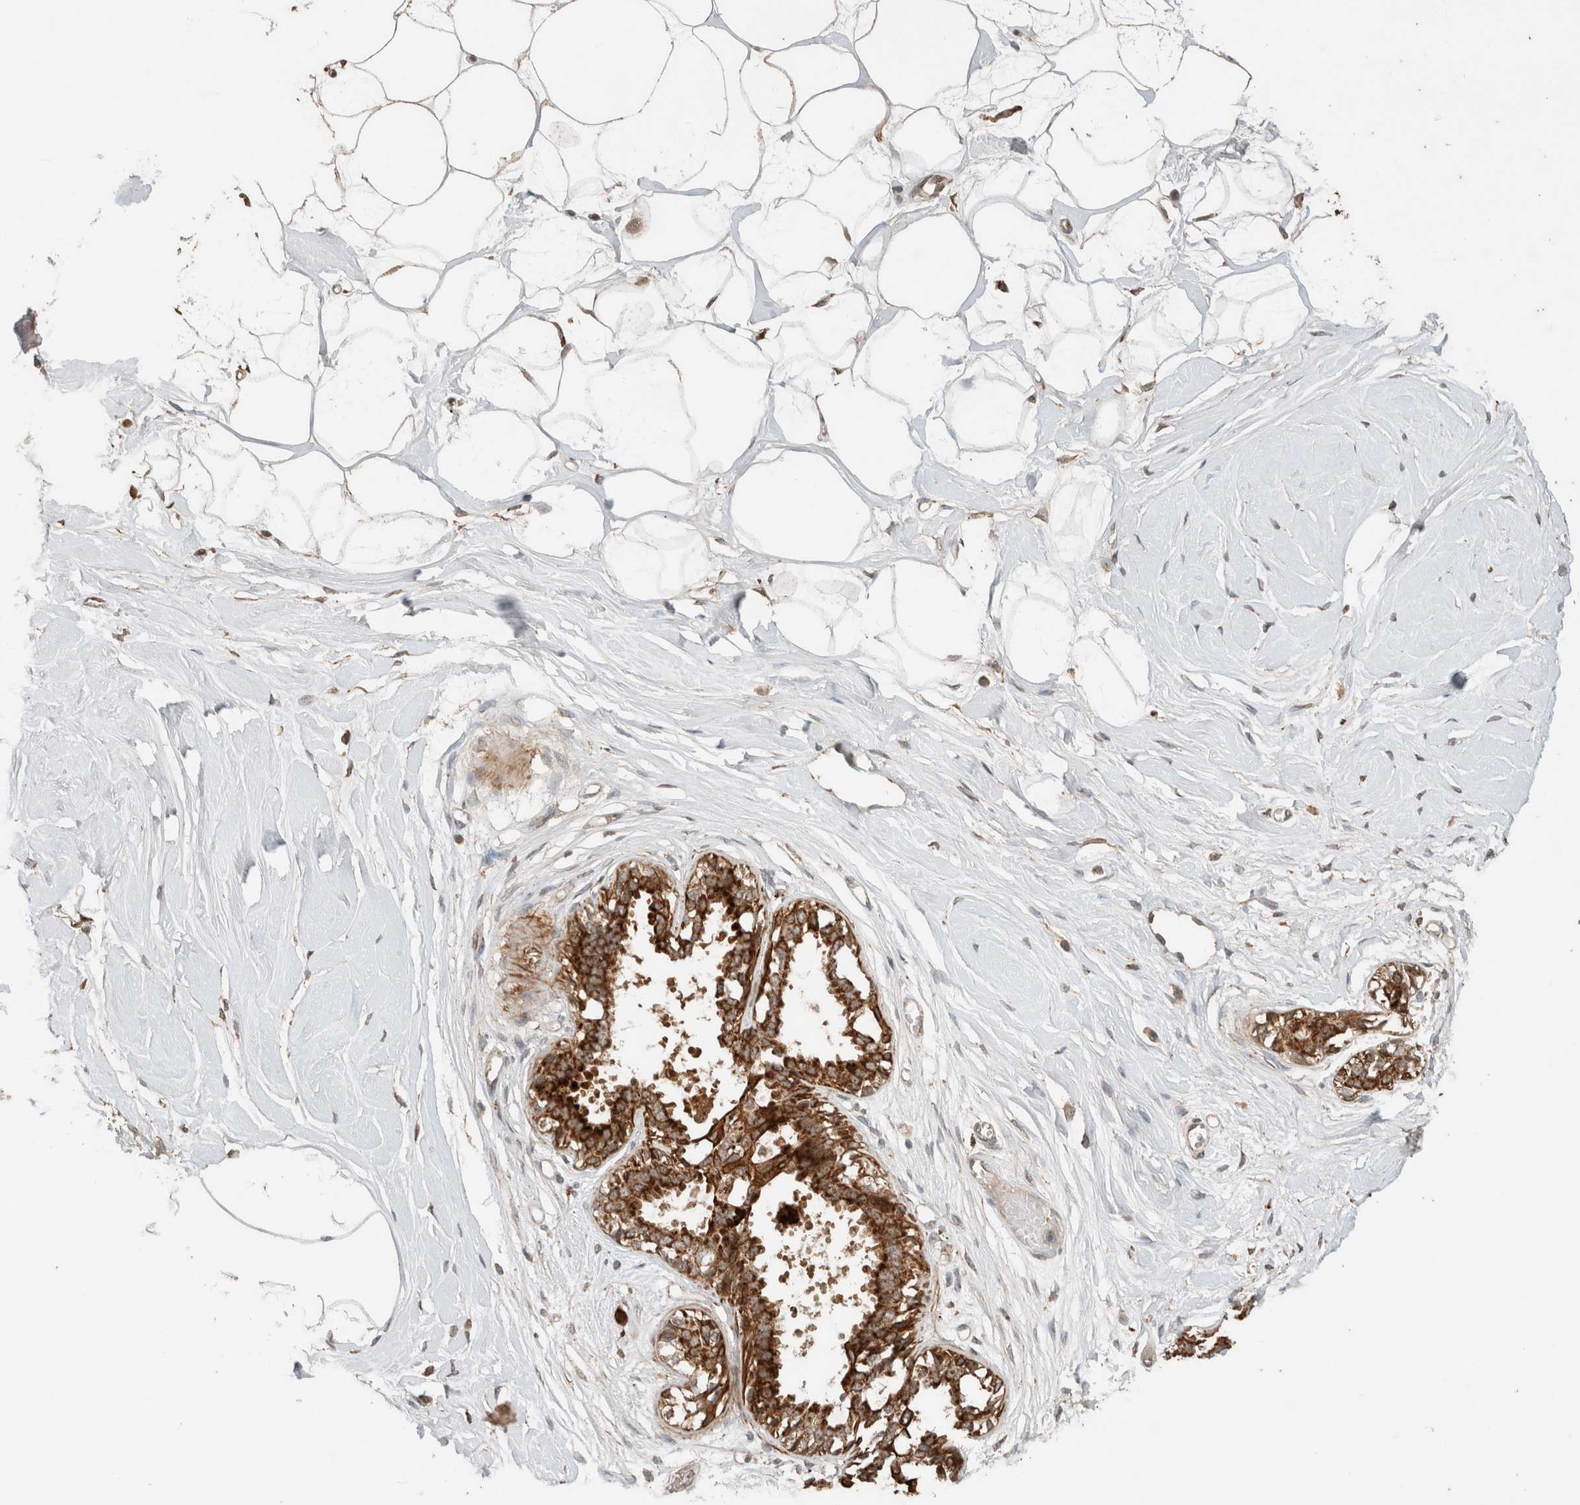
{"staining": {"intensity": "moderate", "quantity": ">75%", "location": "cytoplasmic/membranous"}, "tissue": "breast", "cell_type": "Adipocytes", "image_type": "normal", "snomed": [{"axis": "morphology", "description": "Normal tissue, NOS"}, {"axis": "topography", "description": "Breast"}], "caption": "Immunohistochemistry image of unremarkable human breast stained for a protein (brown), which demonstrates medium levels of moderate cytoplasmic/membranous staining in approximately >75% of adipocytes.", "gene": "EIF2B3", "patient": {"sex": "female", "age": 45}}